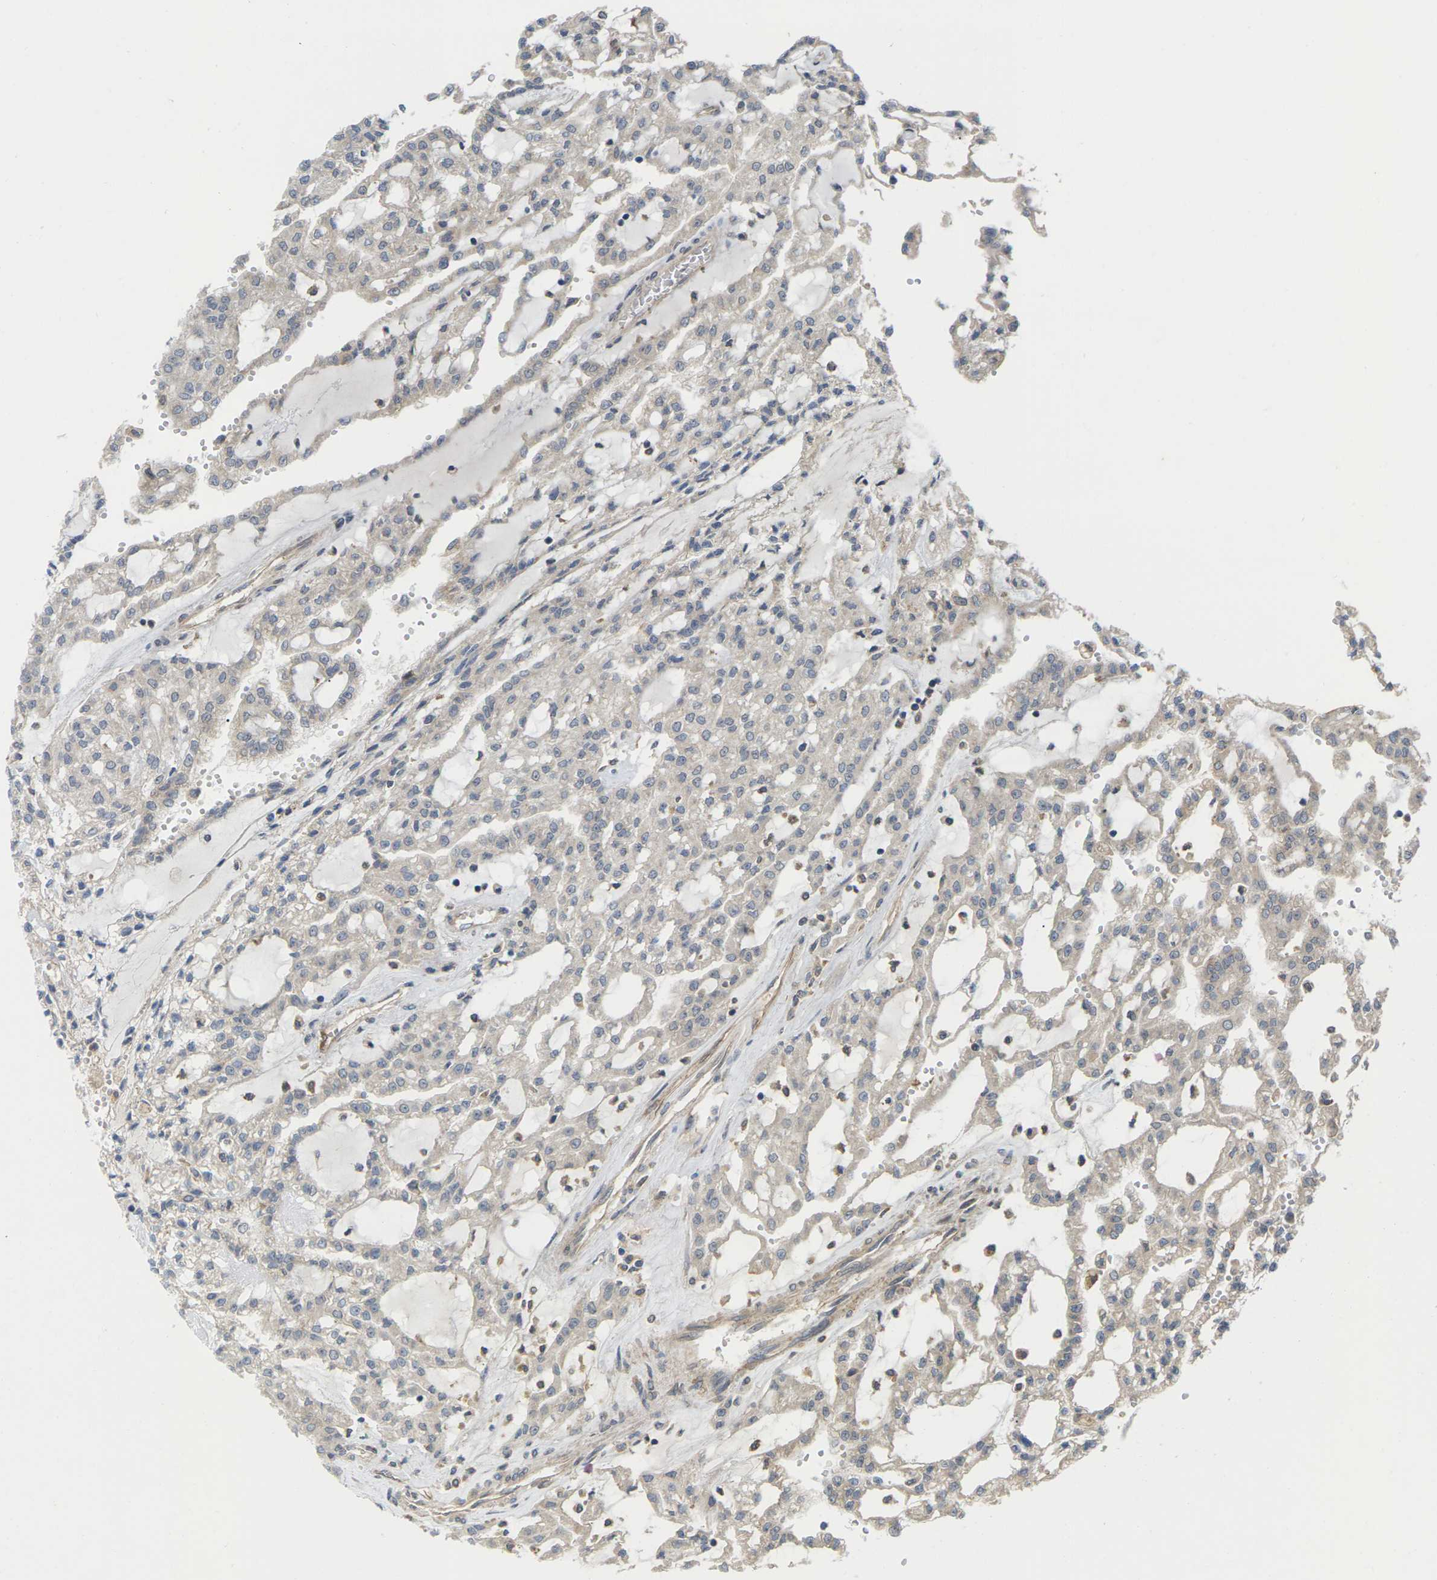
{"staining": {"intensity": "negative", "quantity": "none", "location": "none"}, "tissue": "renal cancer", "cell_type": "Tumor cells", "image_type": "cancer", "snomed": [{"axis": "morphology", "description": "Adenocarcinoma, NOS"}, {"axis": "topography", "description": "Kidney"}], "caption": "Immunohistochemistry of human renal cancer (adenocarcinoma) reveals no positivity in tumor cells.", "gene": "TIAM1", "patient": {"sex": "male", "age": 63}}